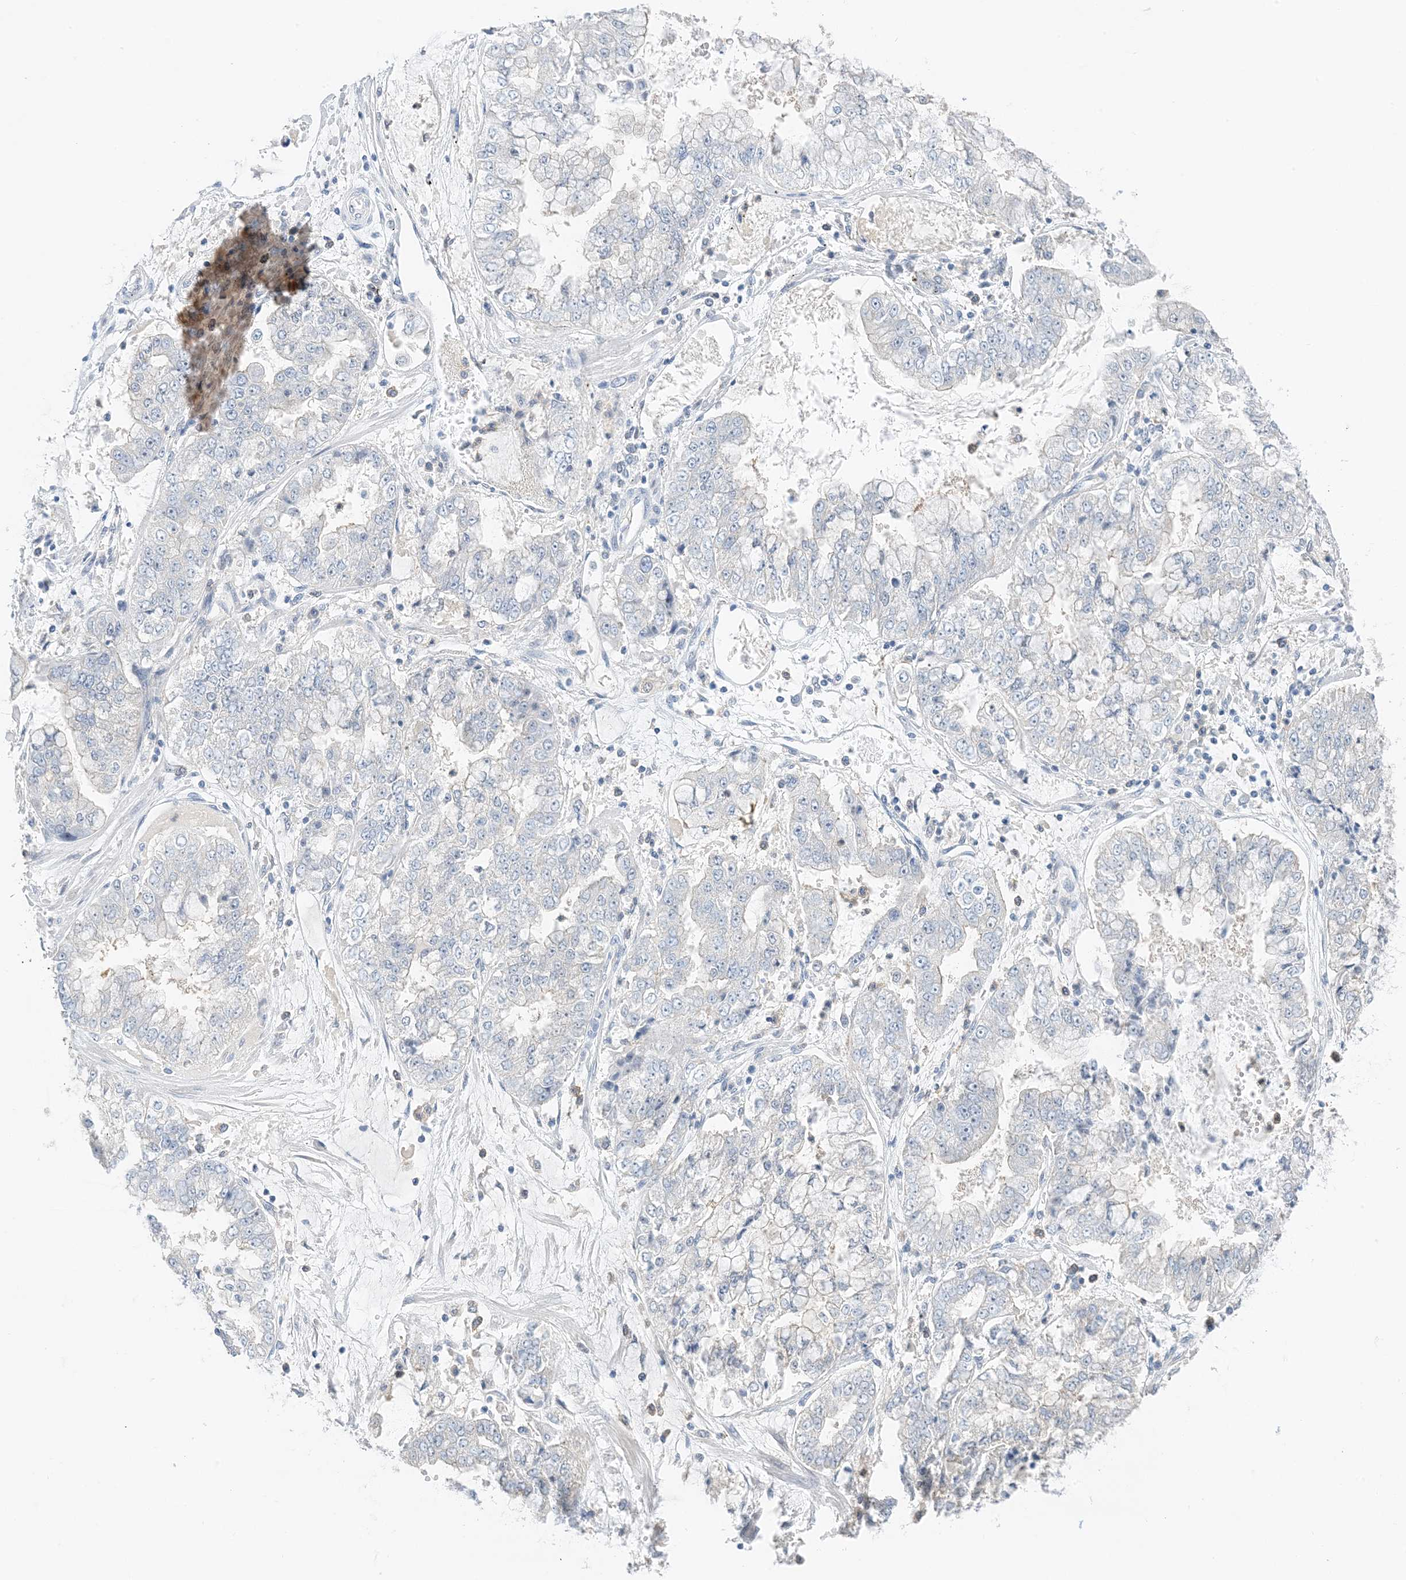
{"staining": {"intensity": "negative", "quantity": "none", "location": "none"}, "tissue": "stomach cancer", "cell_type": "Tumor cells", "image_type": "cancer", "snomed": [{"axis": "morphology", "description": "Adenocarcinoma, NOS"}, {"axis": "topography", "description": "Stomach"}], "caption": "The image demonstrates no significant staining in tumor cells of stomach cancer.", "gene": "KIFBP", "patient": {"sex": "male", "age": 76}}